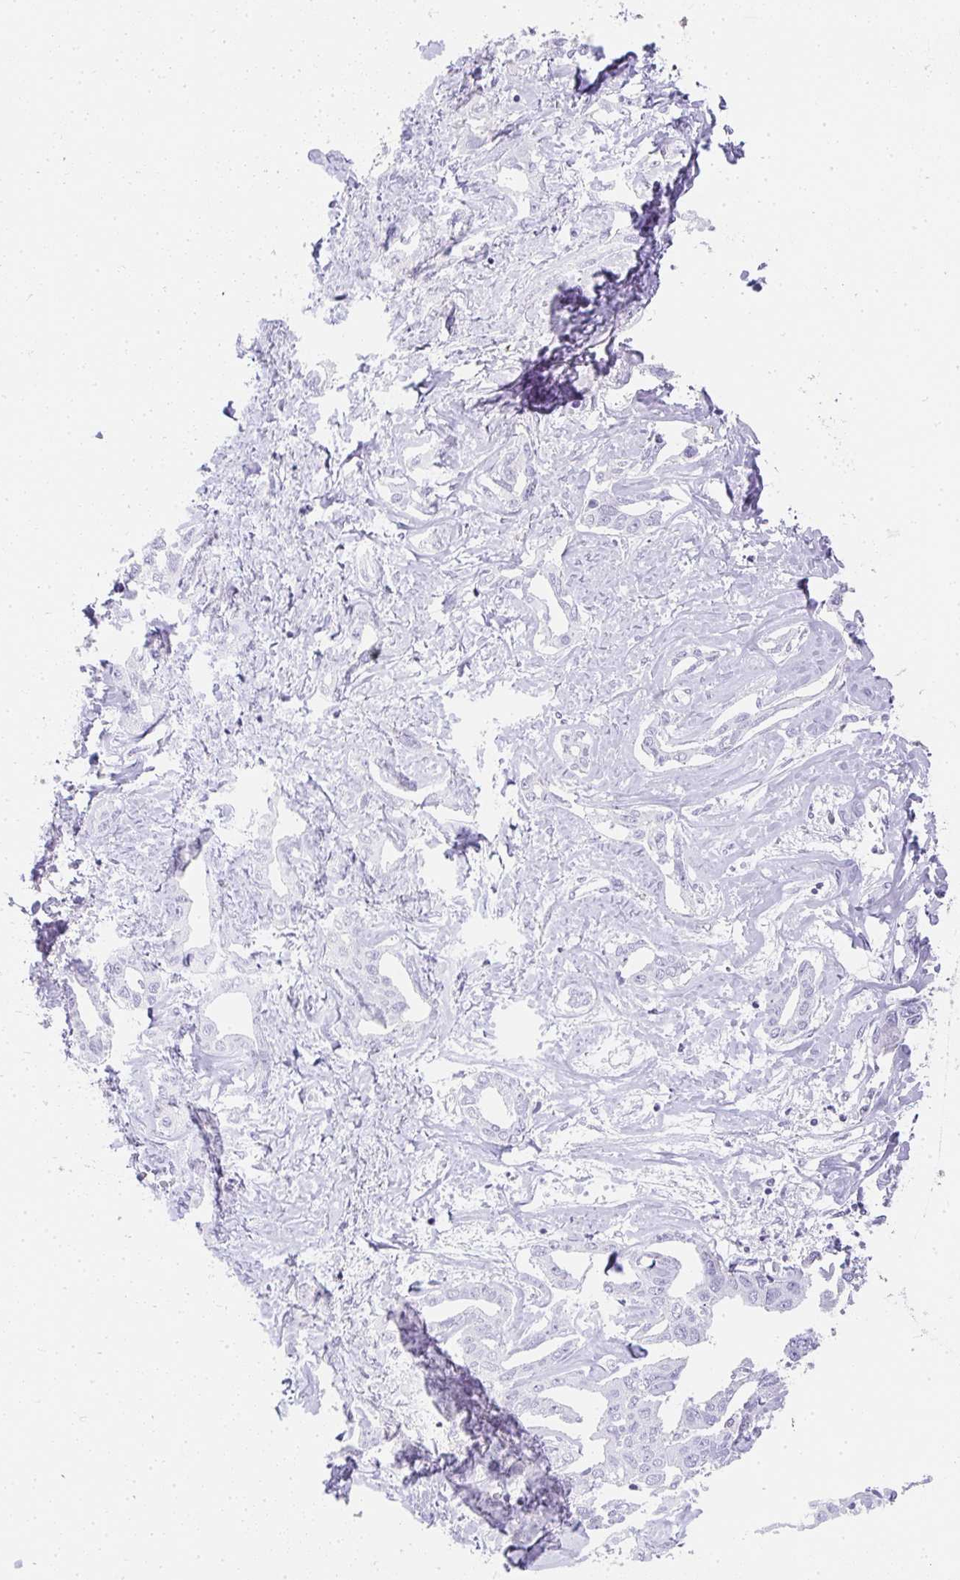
{"staining": {"intensity": "negative", "quantity": "none", "location": "none"}, "tissue": "liver cancer", "cell_type": "Tumor cells", "image_type": "cancer", "snomed": [{"axis": "morphology", "description": "Cholangiocarcinoma"}, {"axis": "topography", "description": "Liver"}], "caption": "This is a image of immunohistochemistry staining of liver cancer (cholangiocarcinoma), which shows no expression in tumor cells. (DAB (3,3'-diaminobenzidine) immunohistochemistry with hematoxylin counter stain).", "gene": "HK3", "patient": {"sex": "male", "age": 59}}